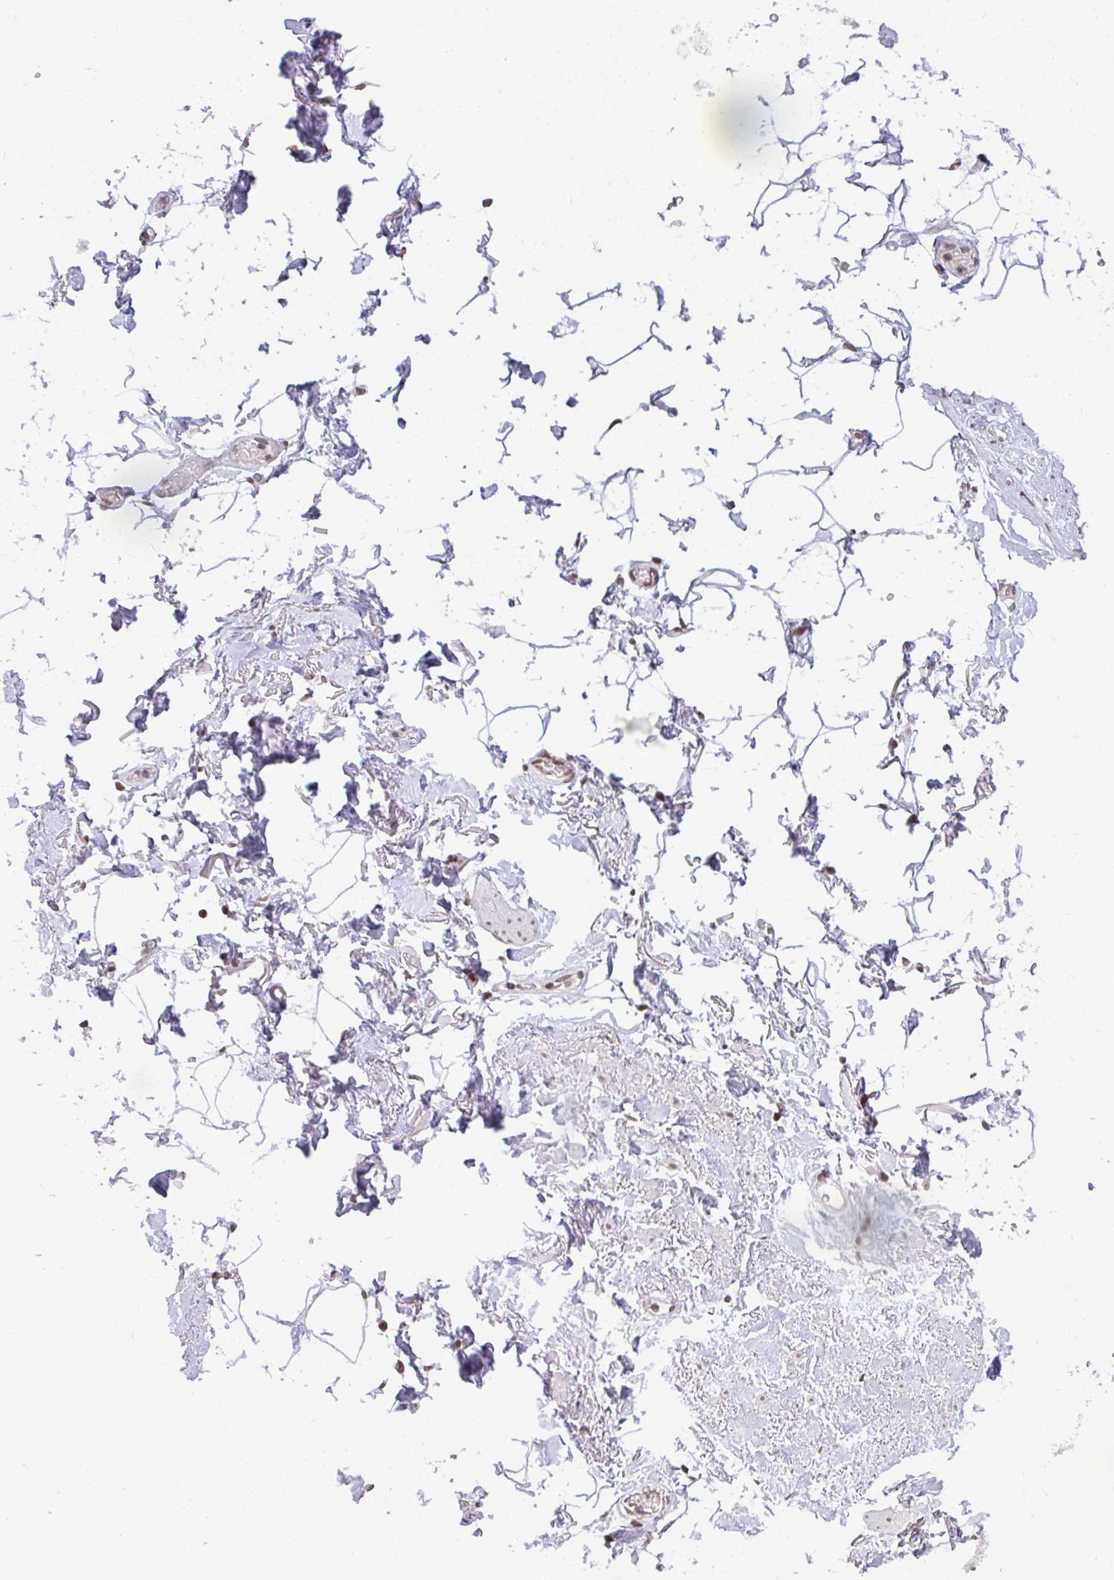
{"staining": {"intensity": "negative", "quantity": "none", "location": "none"}, "tissue": "adipose tissue", "cell_type": "Adipocytes", "image_type": "normal", "snomed": [{"axis": "morphology", "description": "Normal tissue, NOS"}, {"axis": "topography", "description": "Anal"}, {"axis": "topography", "description": "Peripheral nerve tissue"}], "caption": "Immunohistochemistry photomicrograph of normal adipose tissue stained for a protein (brown), which demonstrates no expression in adipocytes. Brightfield microscopy of IHC stained with DAB (3,3'-diaminobenzidine) (brown) and hematoxylin (blue), captured at high magnification.", "gene": "JPT1", "patient": {"sex": "male", "age": 78}}